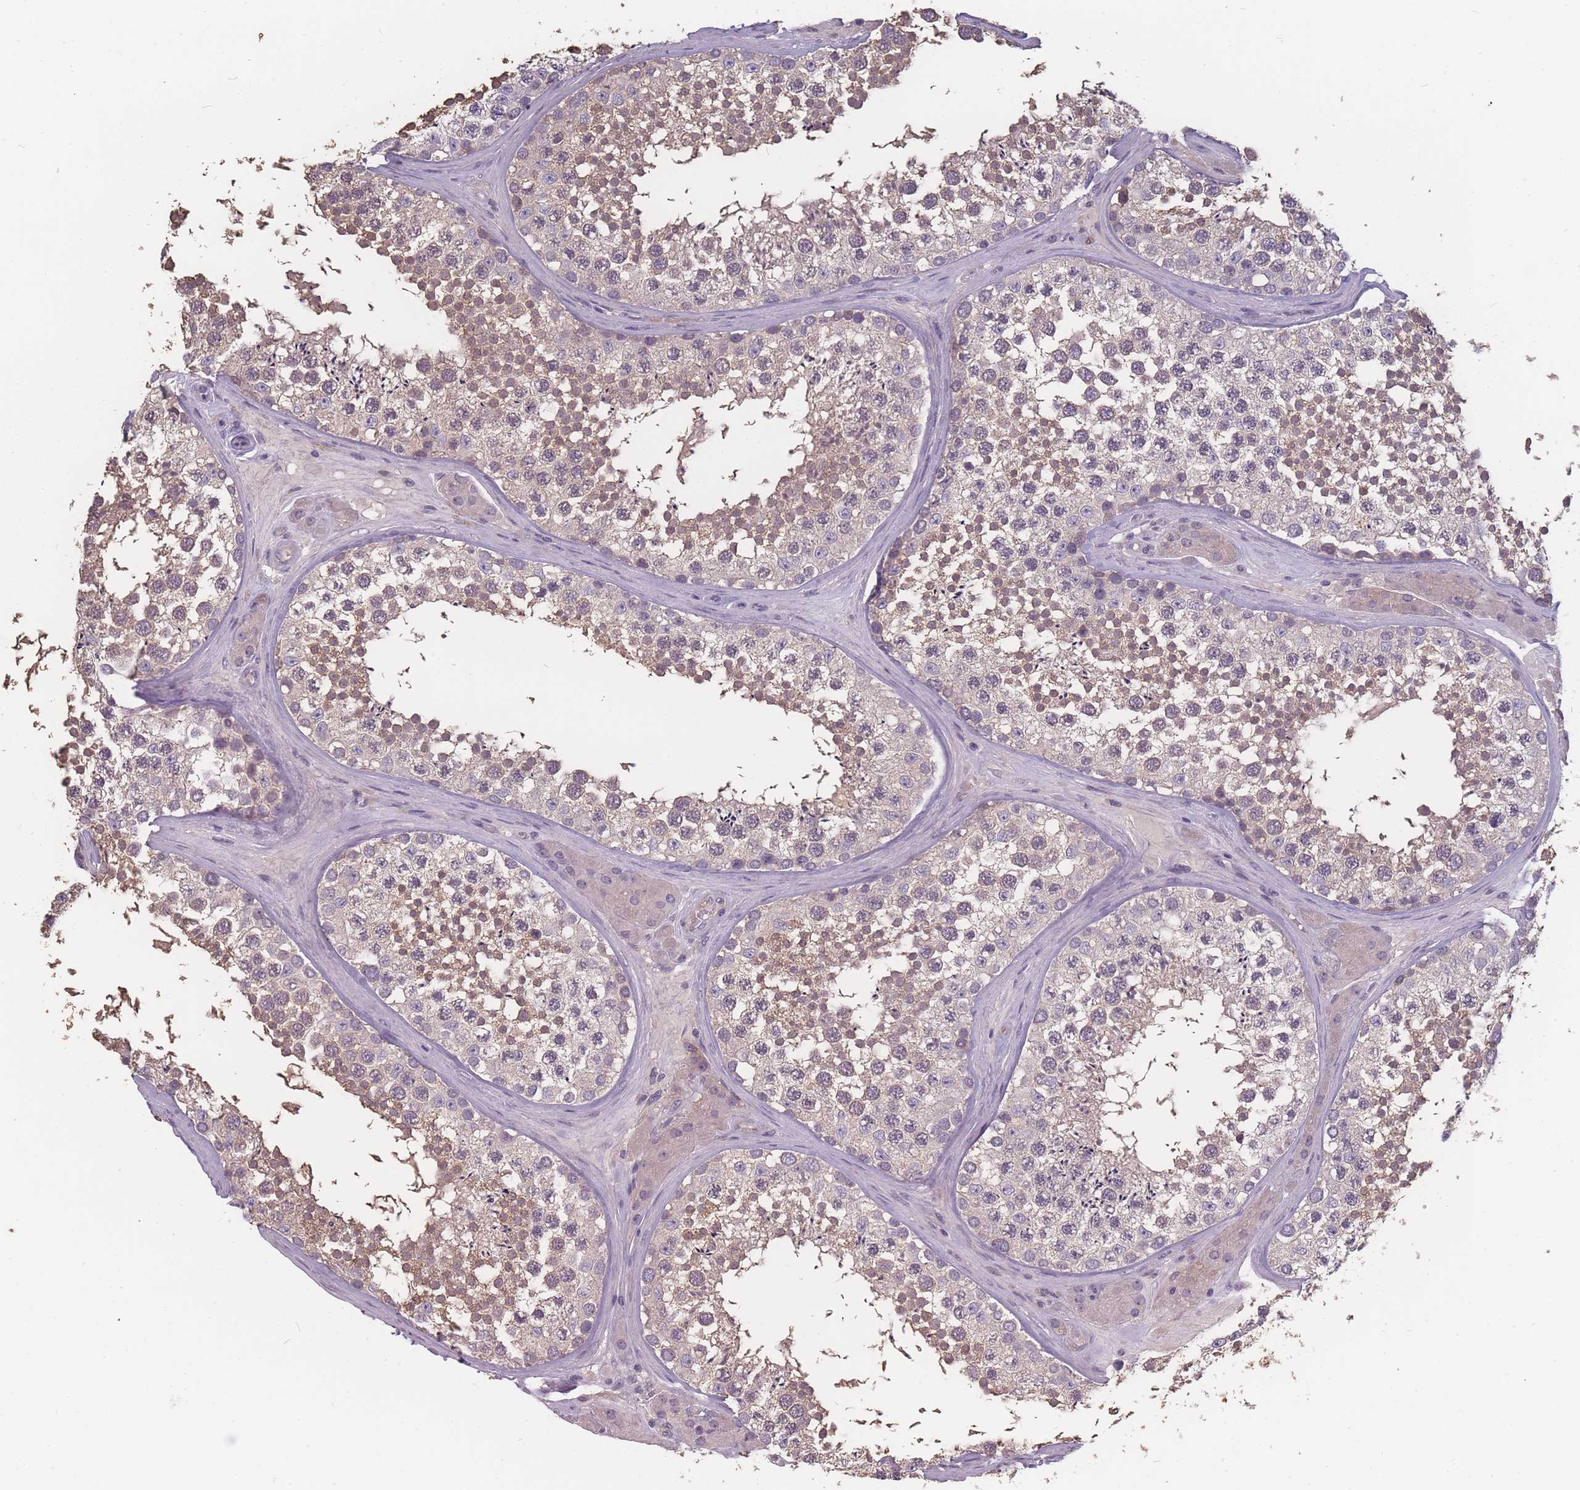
{"staining": {"intensity": "moderate", "quantity": "25%-75%", "location": "cytoplasmic/membranous"}, "tissue": "testis", "cell_type": "Cells in seminiferous ducts", "image_type": "normal", "snomed": [{"axis": "morphology", "description": "Normal tissue, NOS"}, {"axis": "topography", "description": "Testis"}], "caption": "Immunohistochemistry (IHC) staining of unremarkable testis, which demonstrates medium levels of moderate cytoplasmic/membranous positivity in about 25%-75% of cells in seminiferous ducts indicating moderate cytoplasmic/membranous protein positivity. The staining was performed using DAB (brown) for protein detection and nuclei were counterstained in hematoxylin (blue).", "gene": "BST1", "patient": {"sex": "male", "age": 46}}